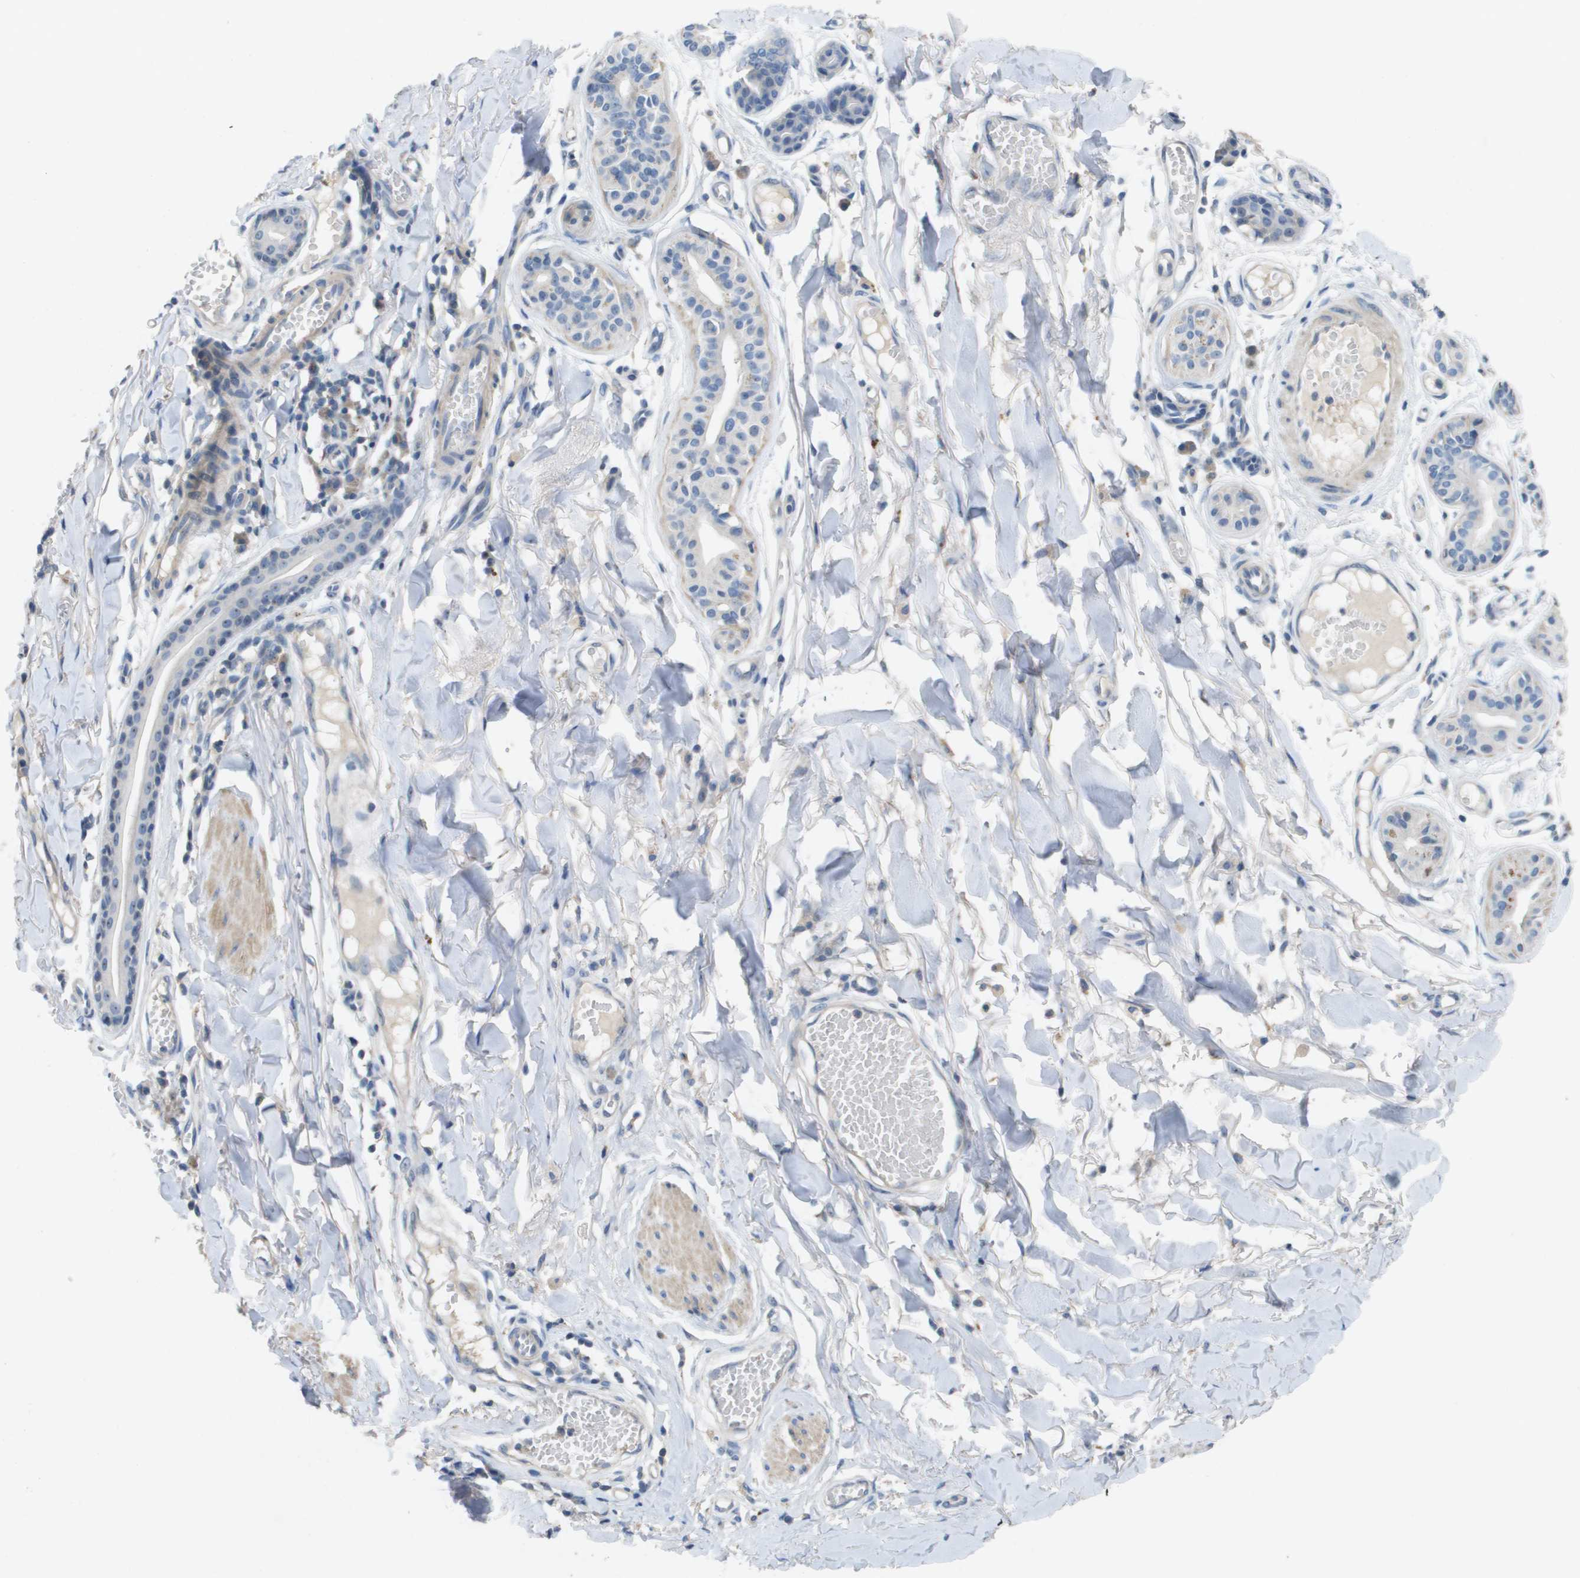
{"staining": {"intensity": "negative", "quantity": "none", "location": "none"}, "tissue": "skin cancer", "cell_type": "Tumor cells", "image_type": "cancer", "snomed": [{"axis": "morphology", "description": "Basal cell carcinoma"}, {"axis": "topography", "description": "Skin"}], "caption": "A histopathology image of human skin cancer is negative for staining in tumor cells. Nuclei are stained in blue.", "gene": "B3GNT5", "patient": {"sex": "male", "age": 85}}